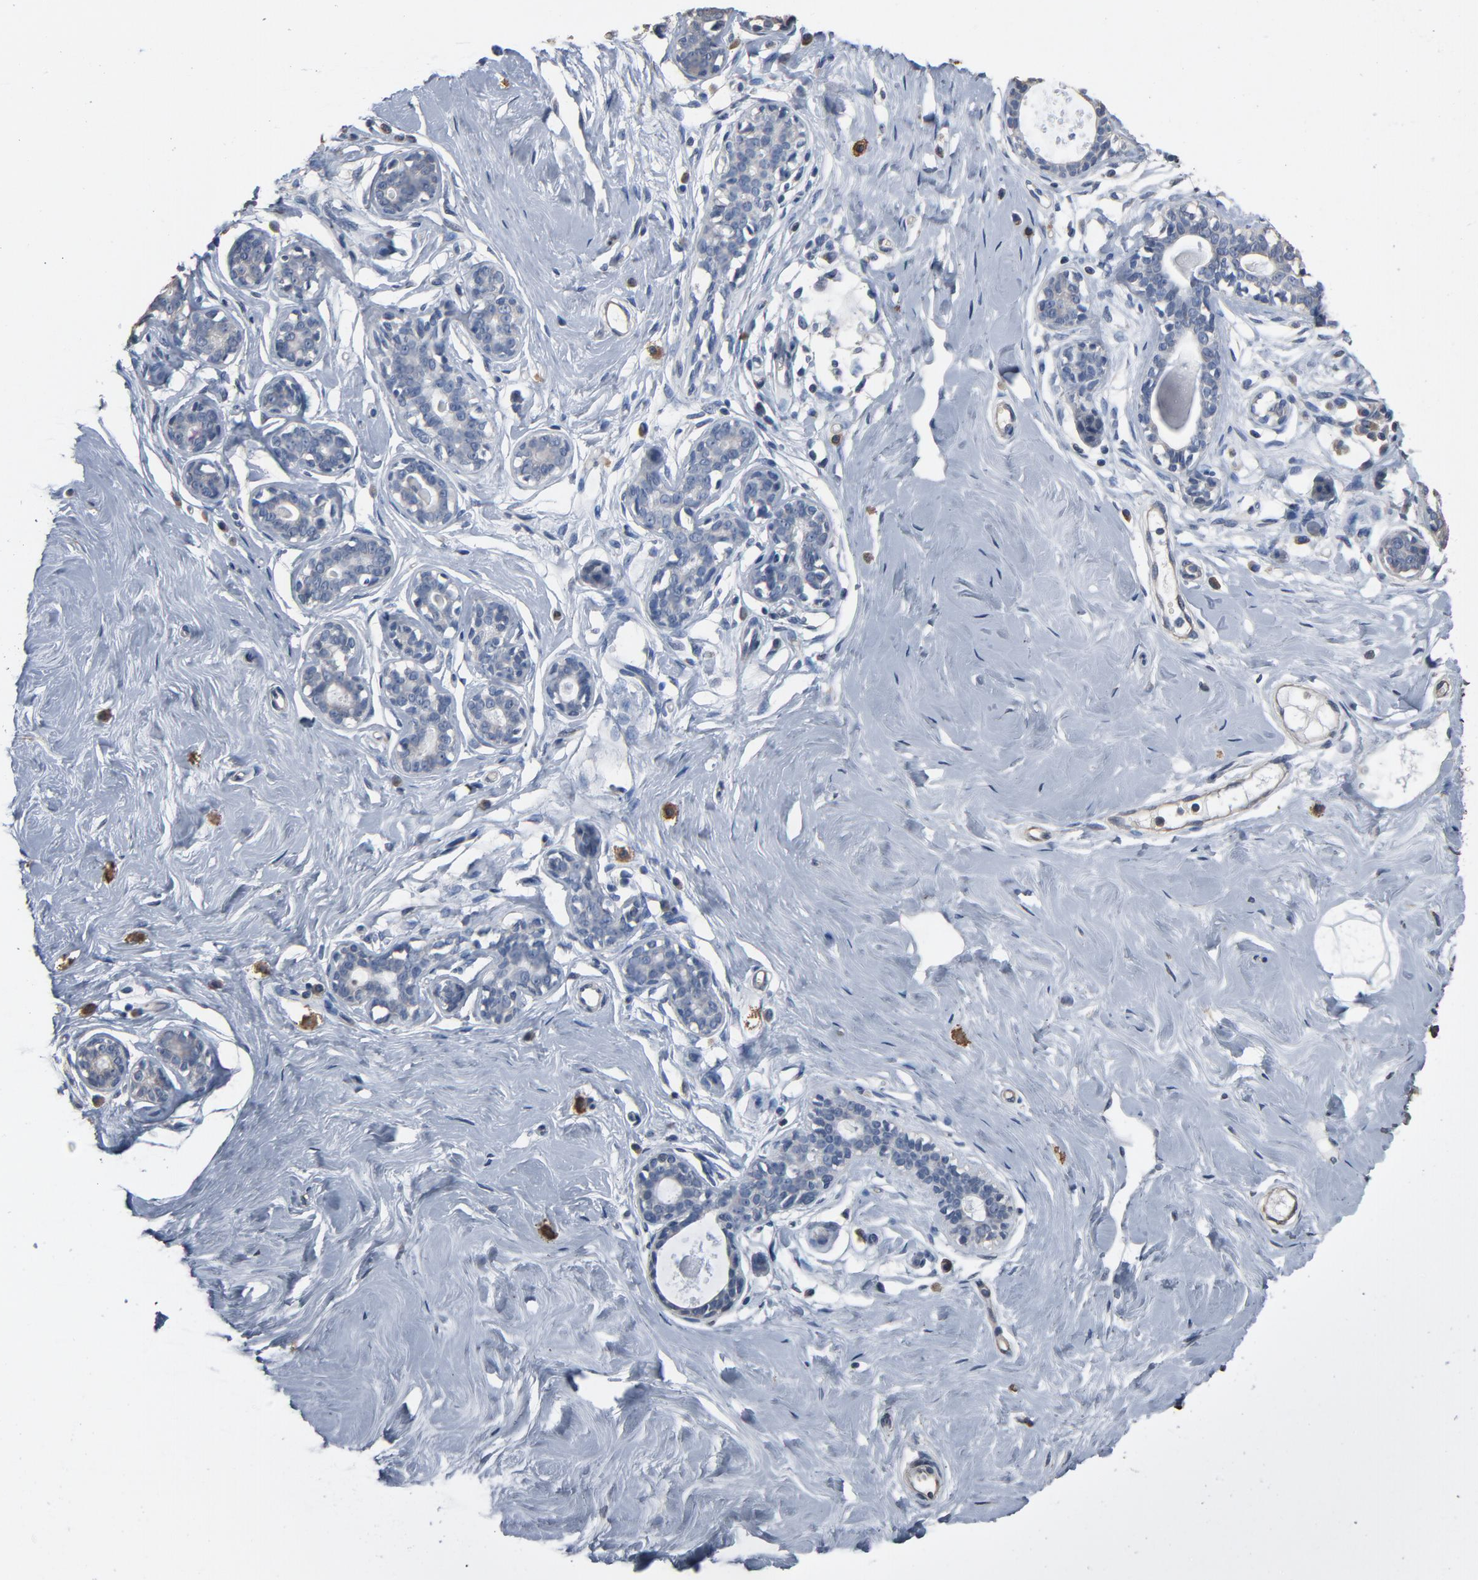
{"staining": {"intensity": "negative", "quantity": "none", "location": "none"}, "tissue": "breast", "cell_type": "Adipocytes", "image_type": "normal", "snomed": [{"axis": "morphology", "description": "Normal tissue, NOS"}, {"axis": "topography", "description": "Breast"}], "caption": "Breast stained for a protein using IHC demonstrates no staining adipocytes.", "gene": "SOX6", "patient": {"sex": "female", "age": 23}}